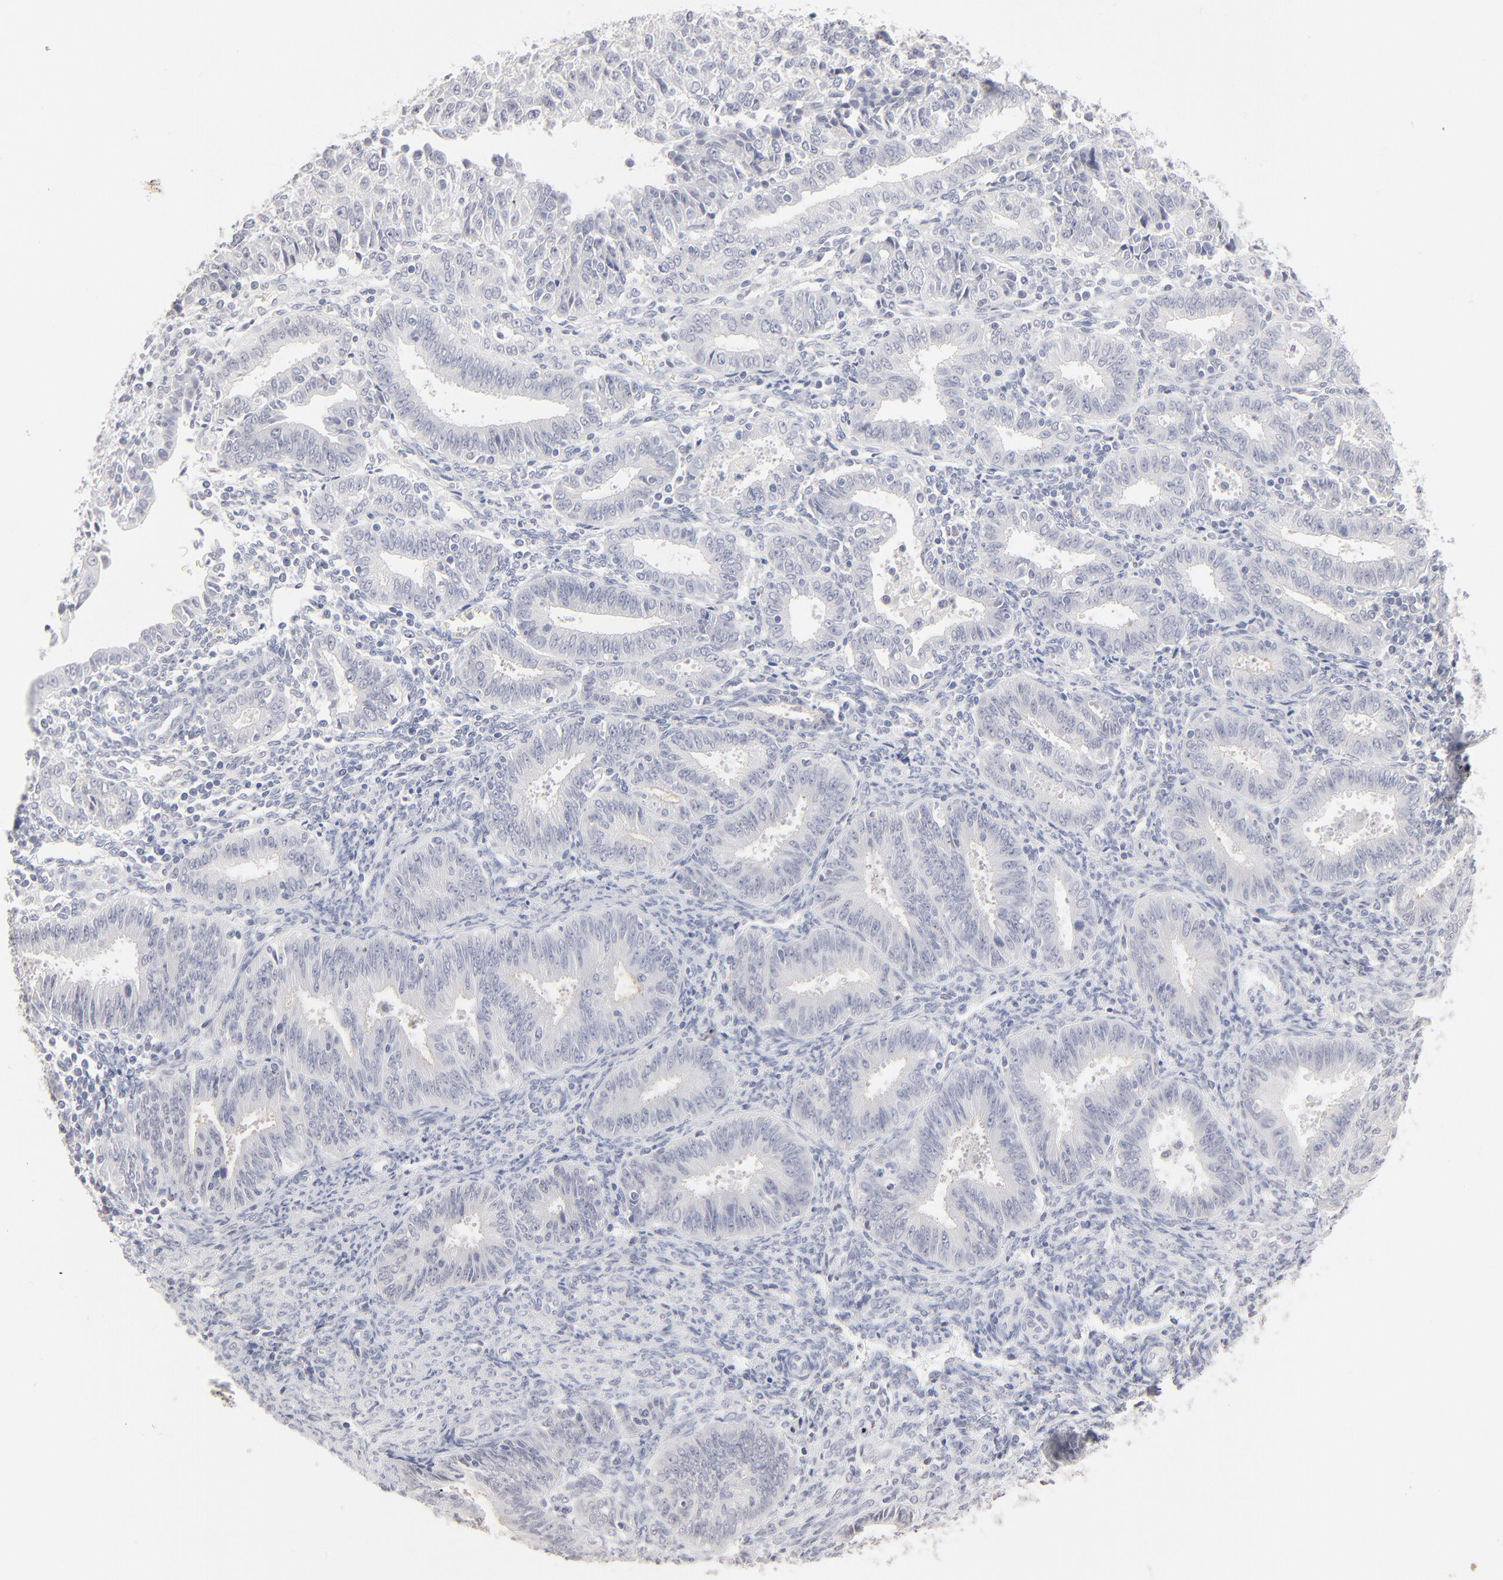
{"staining": {"intensity": "negative", "quantity": "none", "location": "none"}, "tissue": "endometrial cancer", "cell_type": "Tumor cells", "image_type": "cancer", "snomed": [{"axis": "morphology", "description": "Adenocarcinoma, NOS"}, {"axis": "topography", "description": "Endometrium"}], "caption": "The photomicrograph shows no staining of tumor cells in adenocarcinoma (endometrial).", "gene": "RBM3", "patient": {"sex": "female", "age": 42}}